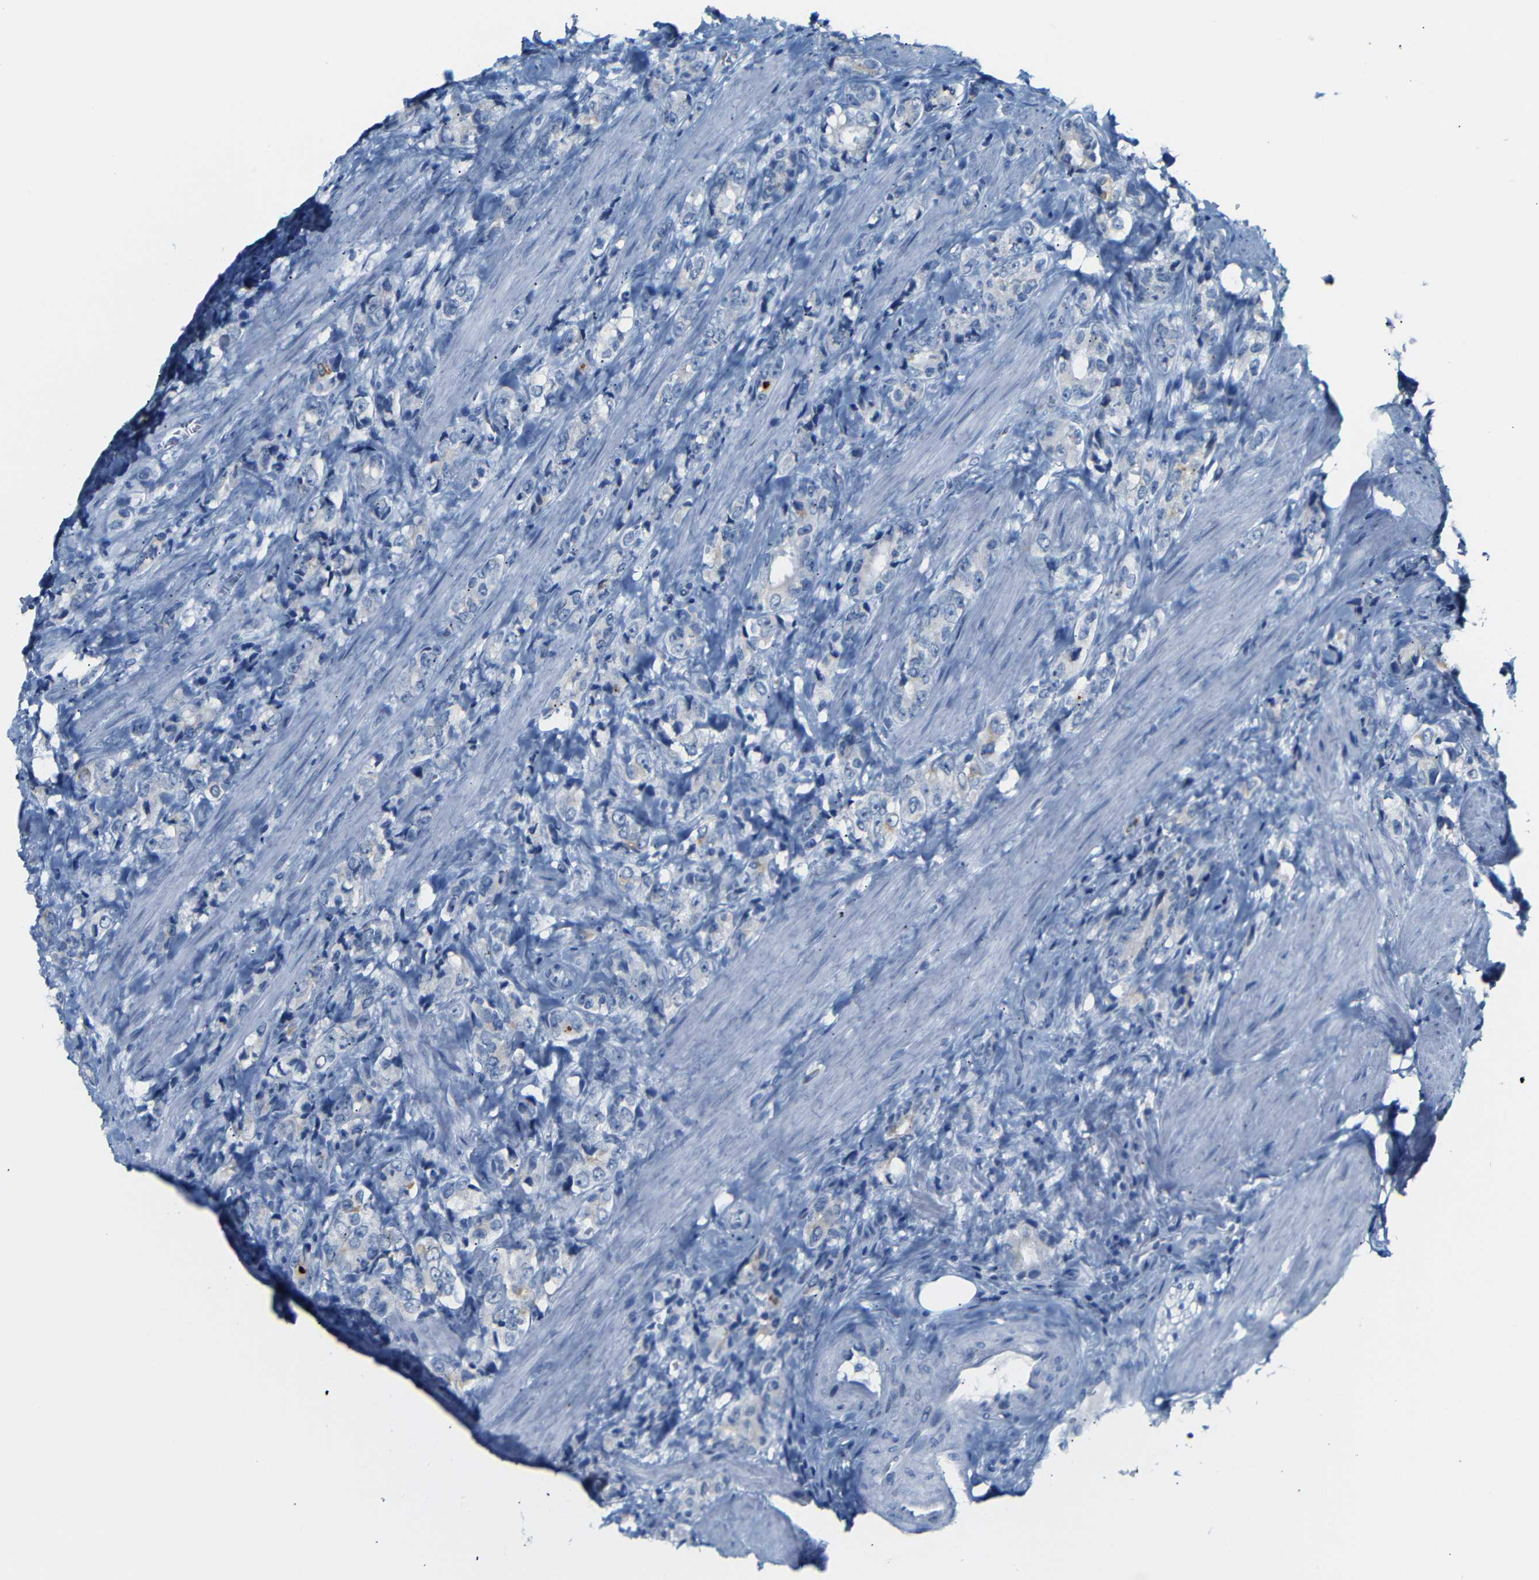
{"staining": {"intensity": "moderate", "quantity": "<25%", "location": "cytoplasmic/membranous"}, "tissue": "prostate cancer", "cell_type": "Tumor cells", "image_type": "cancer", "snomed": [{"axis": "morphology", "description": "Adenocarcinoma, High grade"}, {"axis": "topography", "description": "Prostate"}], "caption": "This image displays prostate cancer (adenocarcinoma (high-grade)) stained with IHC to label a protein in brown. The cytoplasmic/membranous of tumor cells show moderate positivity for the protein. Nuclei are counter-stained blue.", "gene": "DYNAP", "patient": {"sex": "male", "age": 61}}